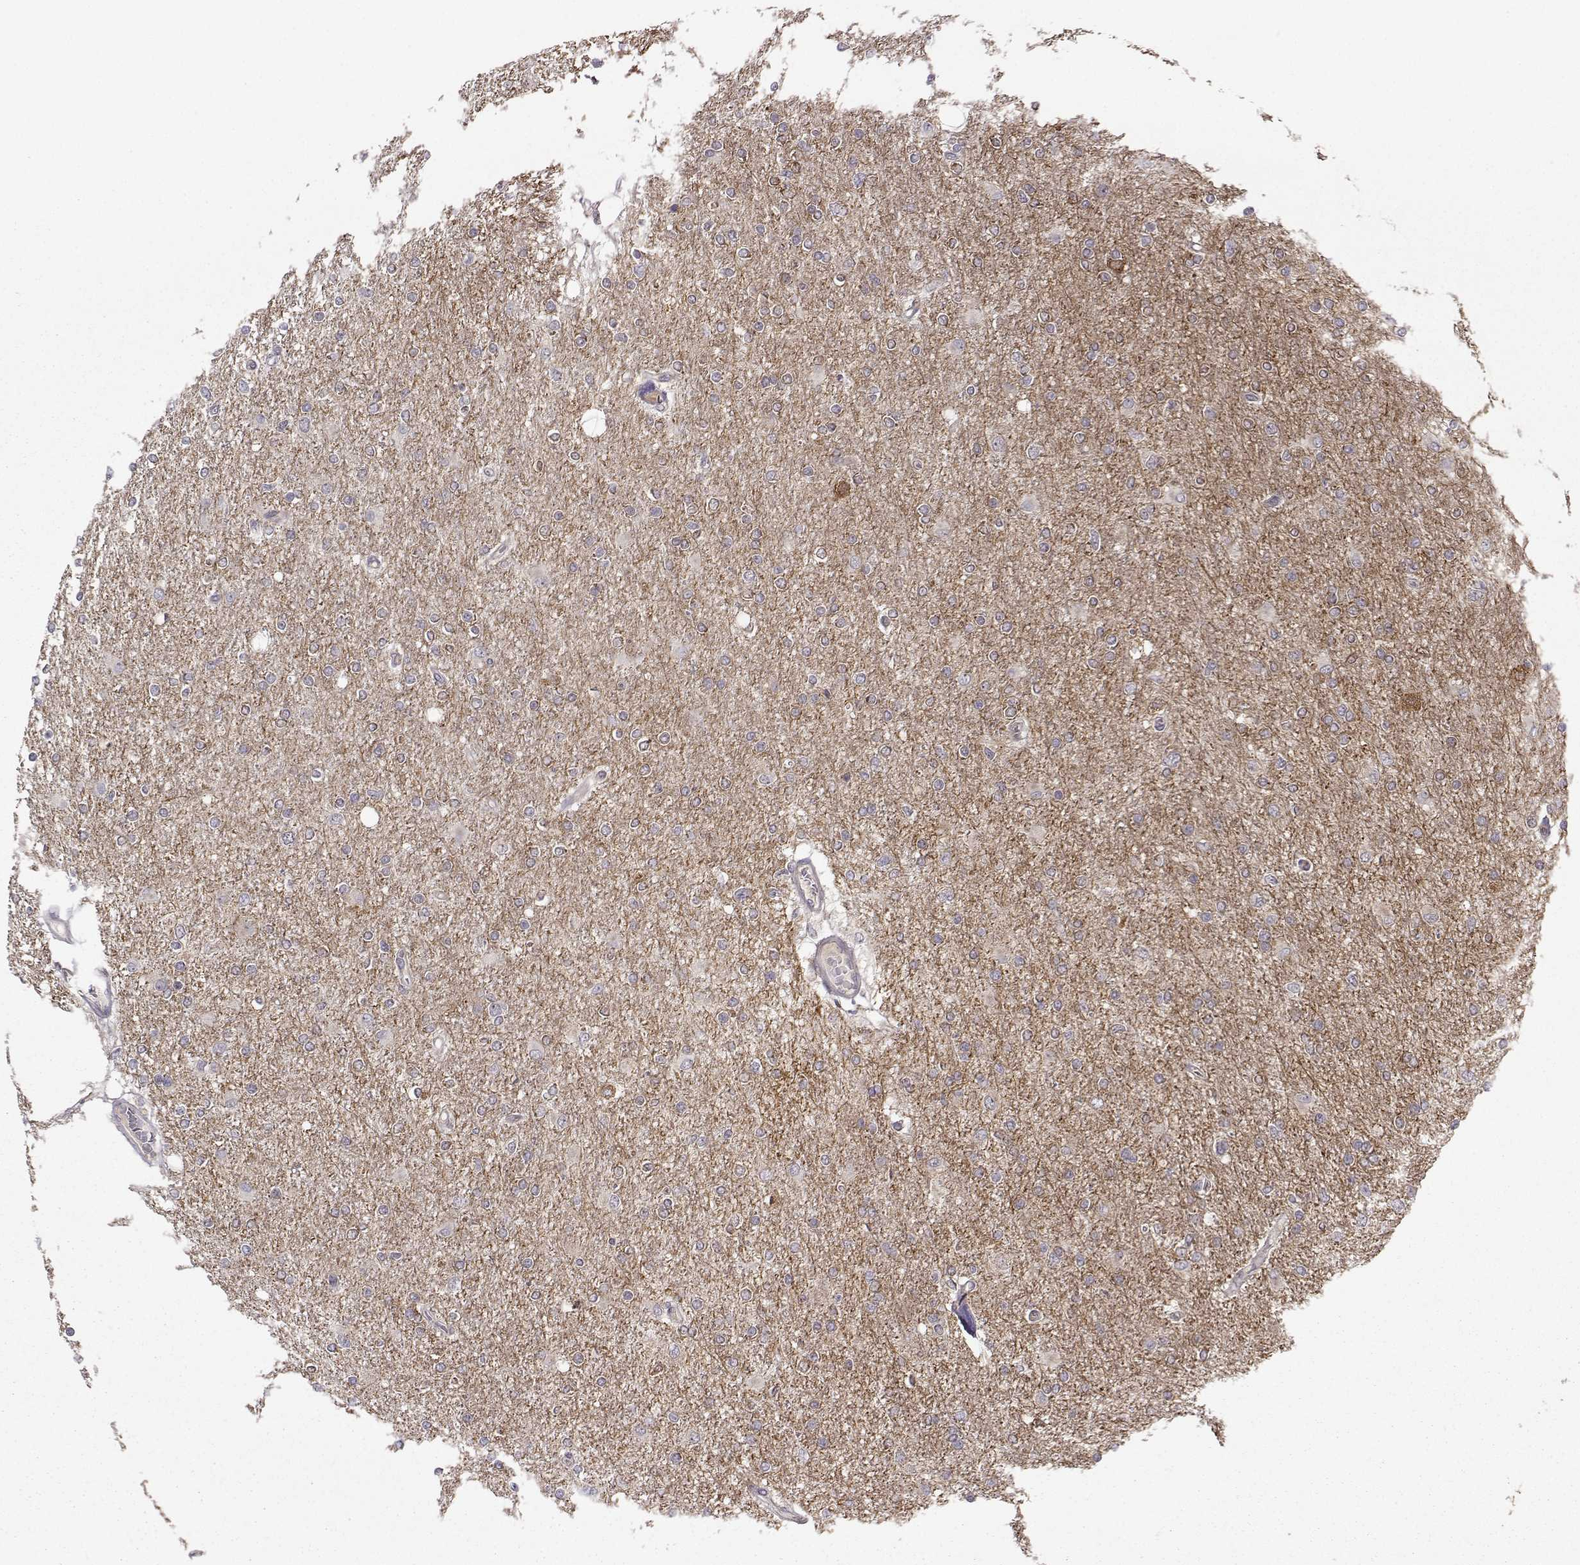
{"staining": {"intensity": "moderate", "quantity": "<25%", "location": "cytoplasmic/membranous"}, "tissue": "glioma", "cell_type": "Tumor cells", "image_type": "cancer", "snomed": [{"axis": "morphology", "description": "Glioma, malignant, High grade"}, {"axis": "topography", "description": "Cerebral cortex"}], "caption": "A brown stain highlights moderate cytoplasmic/membranous expression of a protein in glioma tumor cells.", "gene": "NECAB3", "patient": {"sex": "male", "age": 70}}